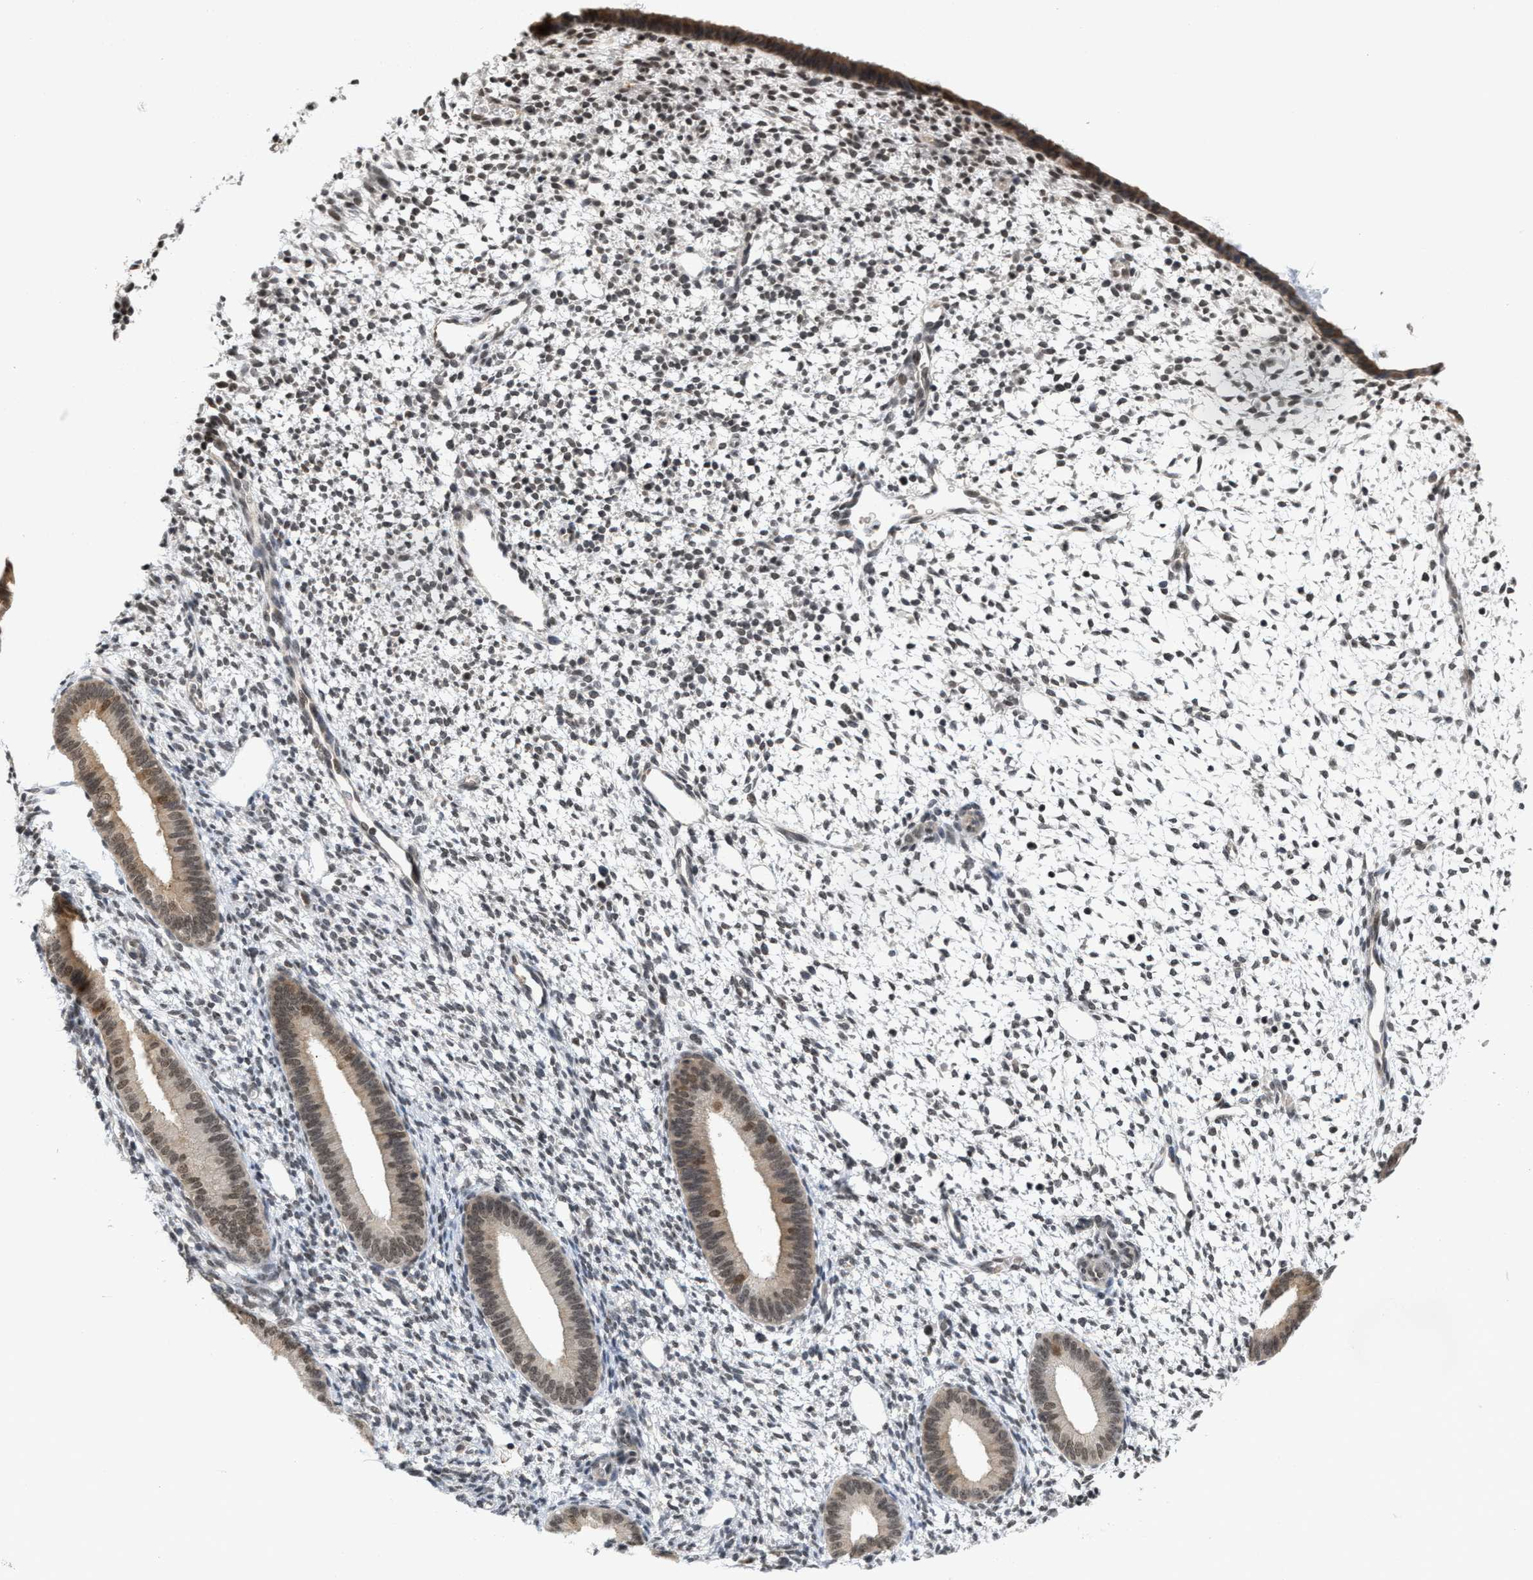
{"staining": {"intensity": "weak", "quantity": "25%-75%", "location": "nuclear"}, "tissue": "endometrium", "cell_type": "Cells in endometrial stroma", "image_type": "normal", "snomed": [{"axis": "morphology", "description": "Normal tissue, NOS"}, {"axis": "topography", "description": "Endometrium"}], "caption": "DAB immunohistochemical staining of unremarkable human endometrium reveals weak nuclear protein staining in approximately 25%-75% of cells in endometrial stroma. Using DAB (brown) and hematoxylin (blue) stains, captured at high magnification using brightfield microscopy.", "gene": "ANKRD6", "patient": {"sex": "female", "age": 46}}